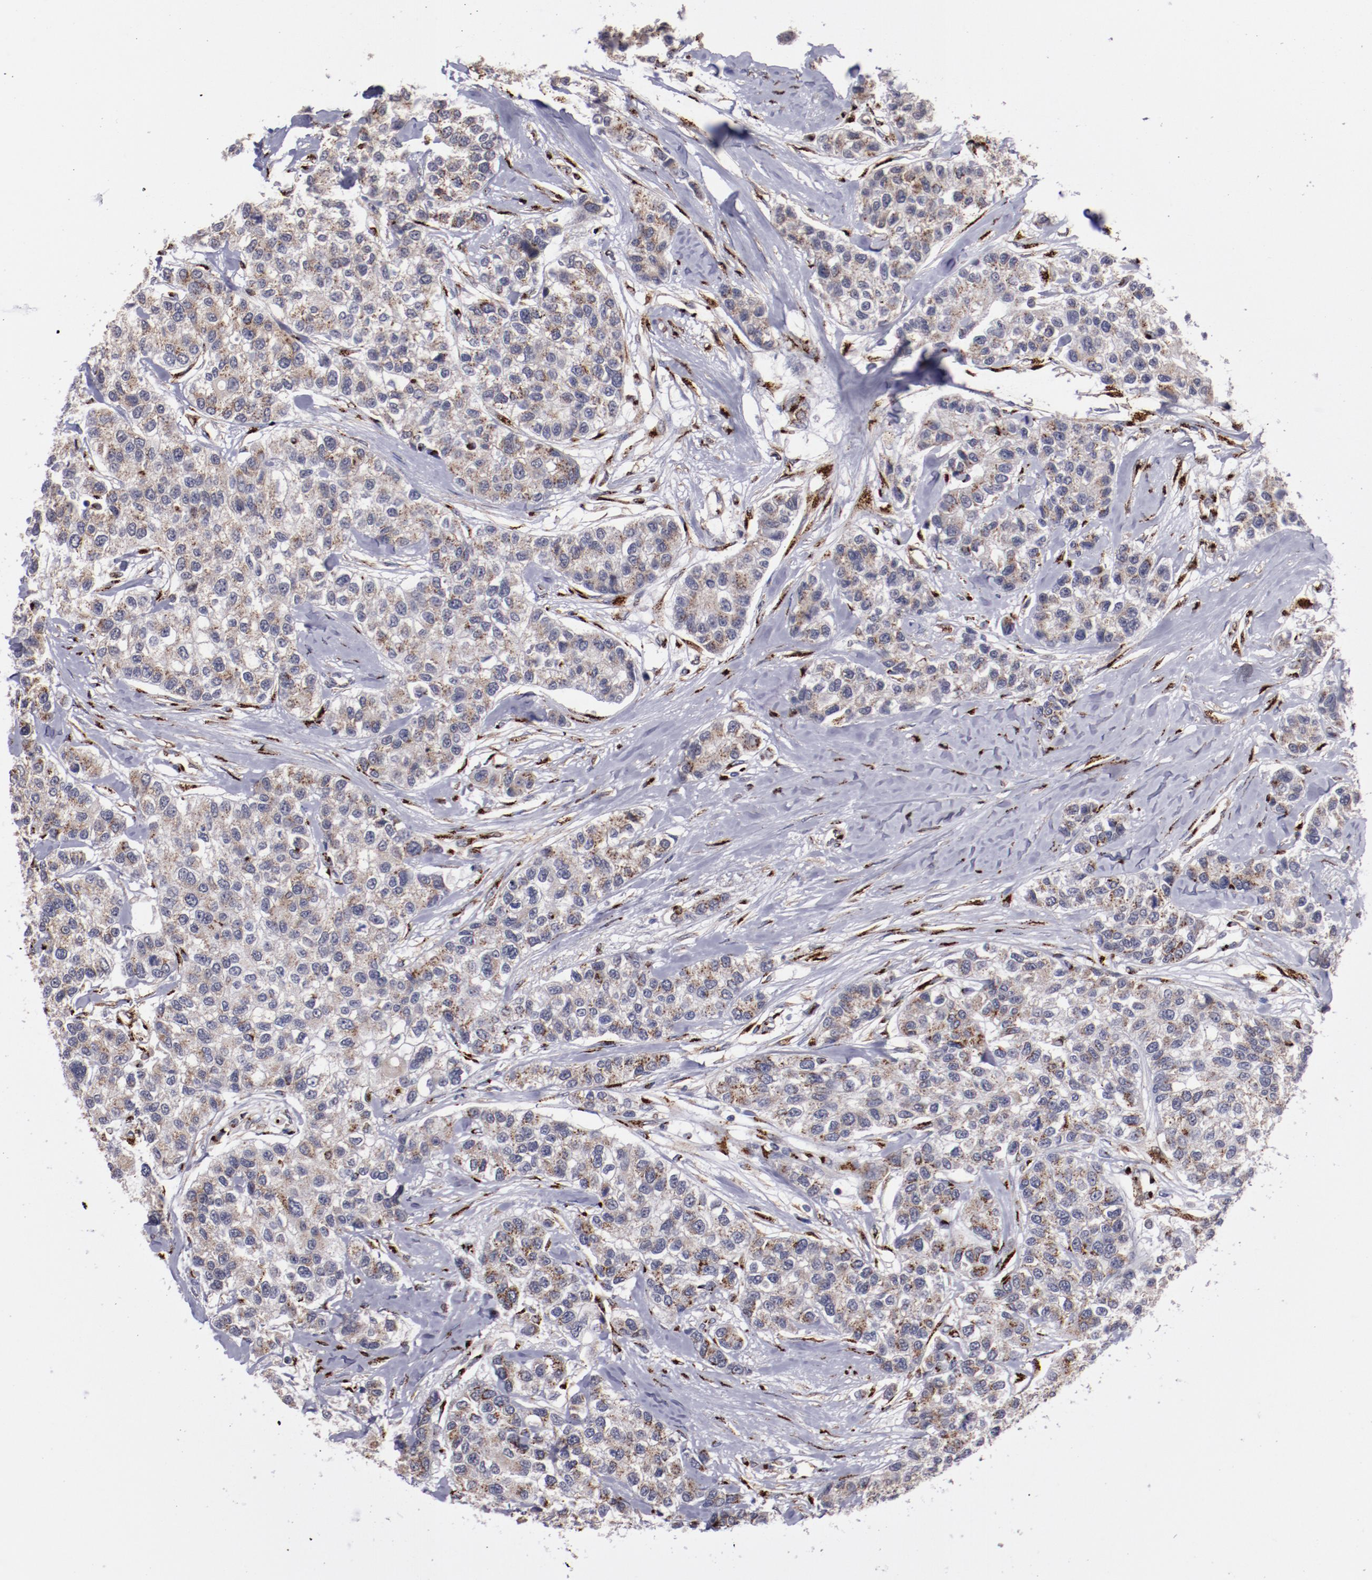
{"staining": {"intensity": "strong", "quantity": "25%-75%", "location": "cytoplasmic/membranous"}, "tissue": "breast cancer", "cell_type": "Tumor cells", "image_type": "cancer", "snomed": [{"axis": "morphology", "description": "Duct carcinoma"}, {"axis": "topography", "description": "Breast"}], "caption": "High-magnification brightfield microscopy of invasive ductal carcinoma (breast) stained with DAB (brown) and counterstained with hematoxylin (blue). tumor cells exhibit strong cytoplasmic/membranous positivity is appreciated in about25%-75% of cells. The staining was performed using DAB (3,3'-diaminobenzidine) to visualize the protein expression in brown, while the nuclei were stained in blue with hematoxylin (Magnification: 20x).", "gene": "GOLIM4", "patient": {"sex": "female", "age": 51}}